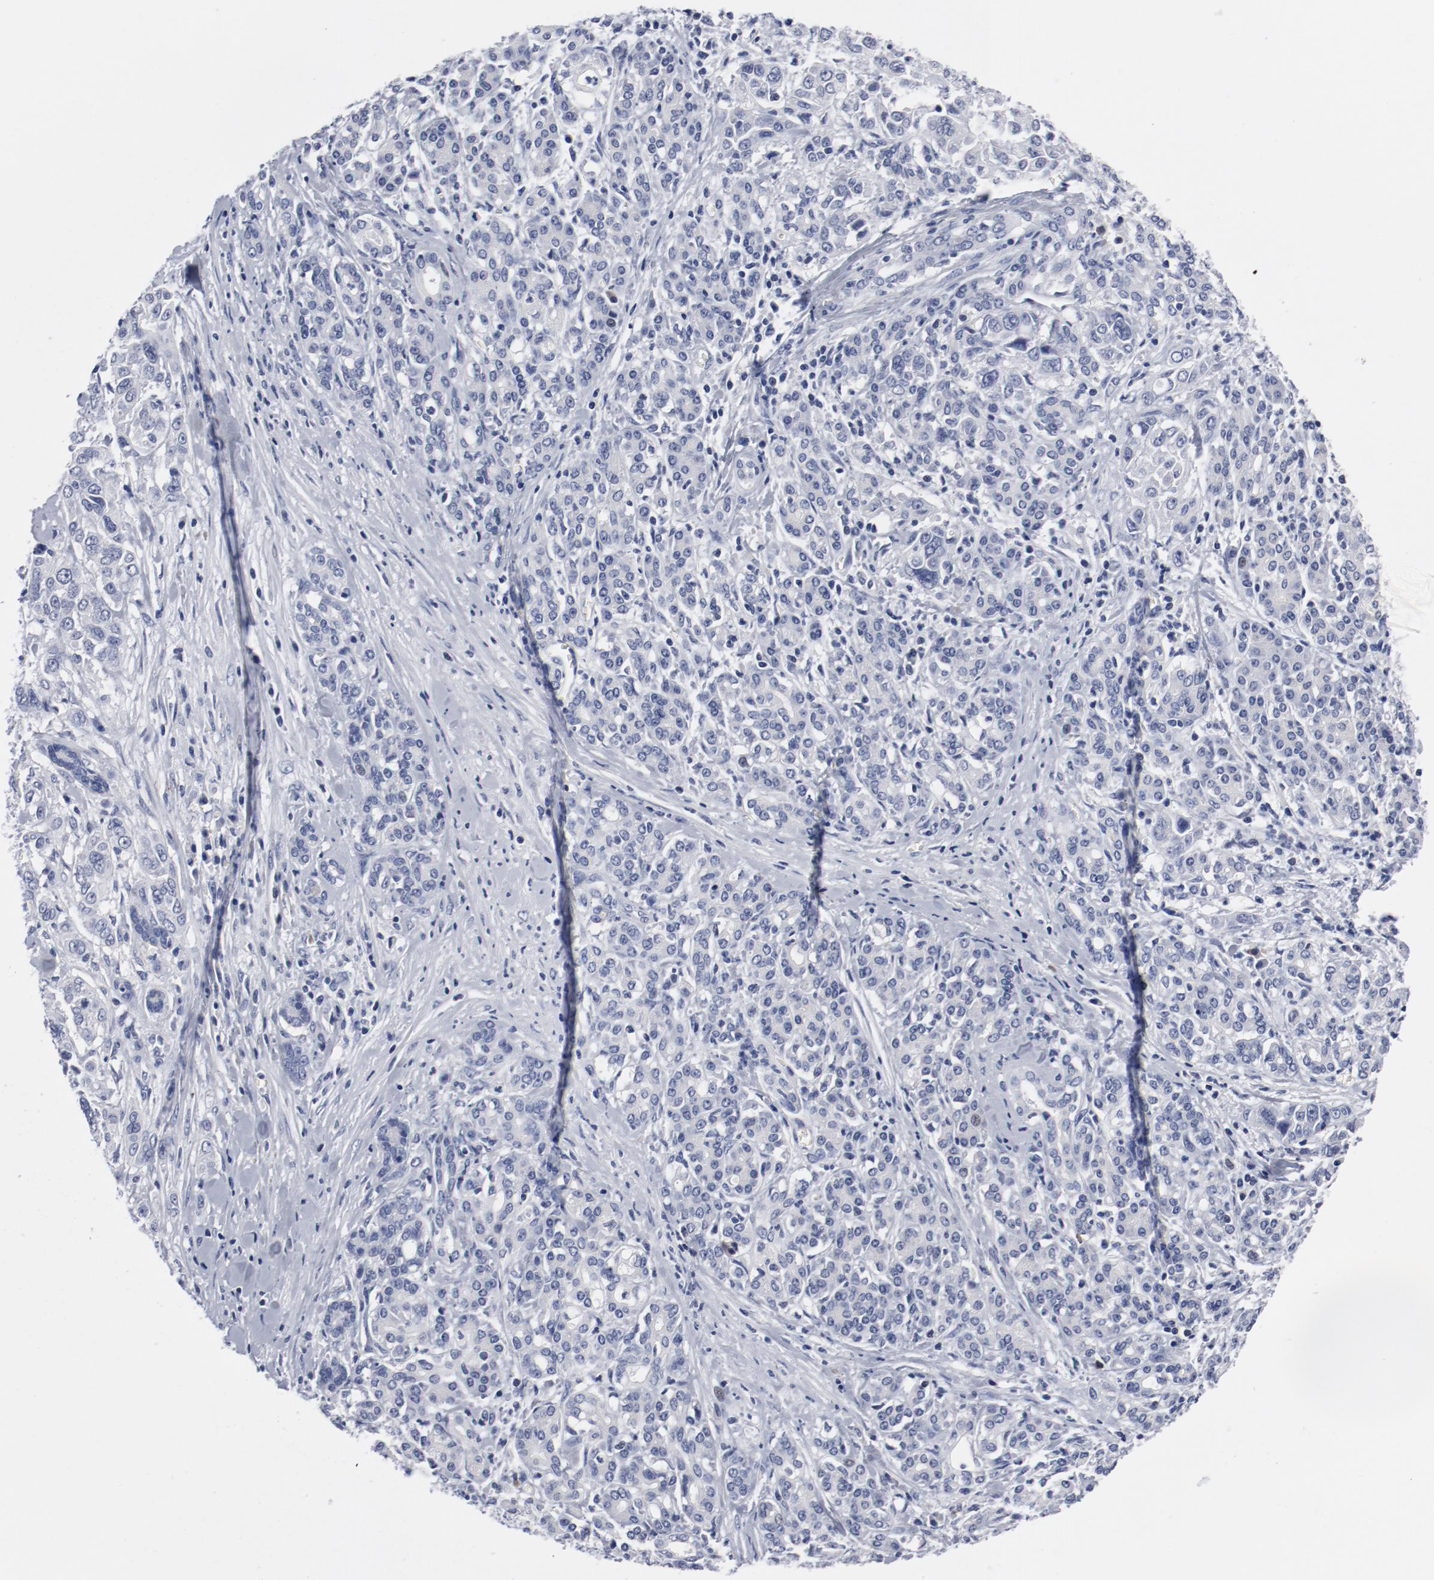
{"staining": {"intensity": "negative", "quantity": "none", "location": "none"}, "tissue": "pancreatic cancer", "cell_type": "Tumor cells", "image_type": "cancer", "snomed": [{"axis": "morphology", "description": "Adenocarcinoma, NOS"}, {"axis": "topography", "description": "Pancreas"}], "caption": "The immunohistochemistry micrograph has no significant staining in tumor cells of pancreatic cancer tissue. Brightfield microscopy of immunohistochemistry (IHC) stained with DAB (brown) and hematoxylin (blue), captured at high magnification.", "gene": "KCNK13", "patient": {"sex": "female", "age": 52}}